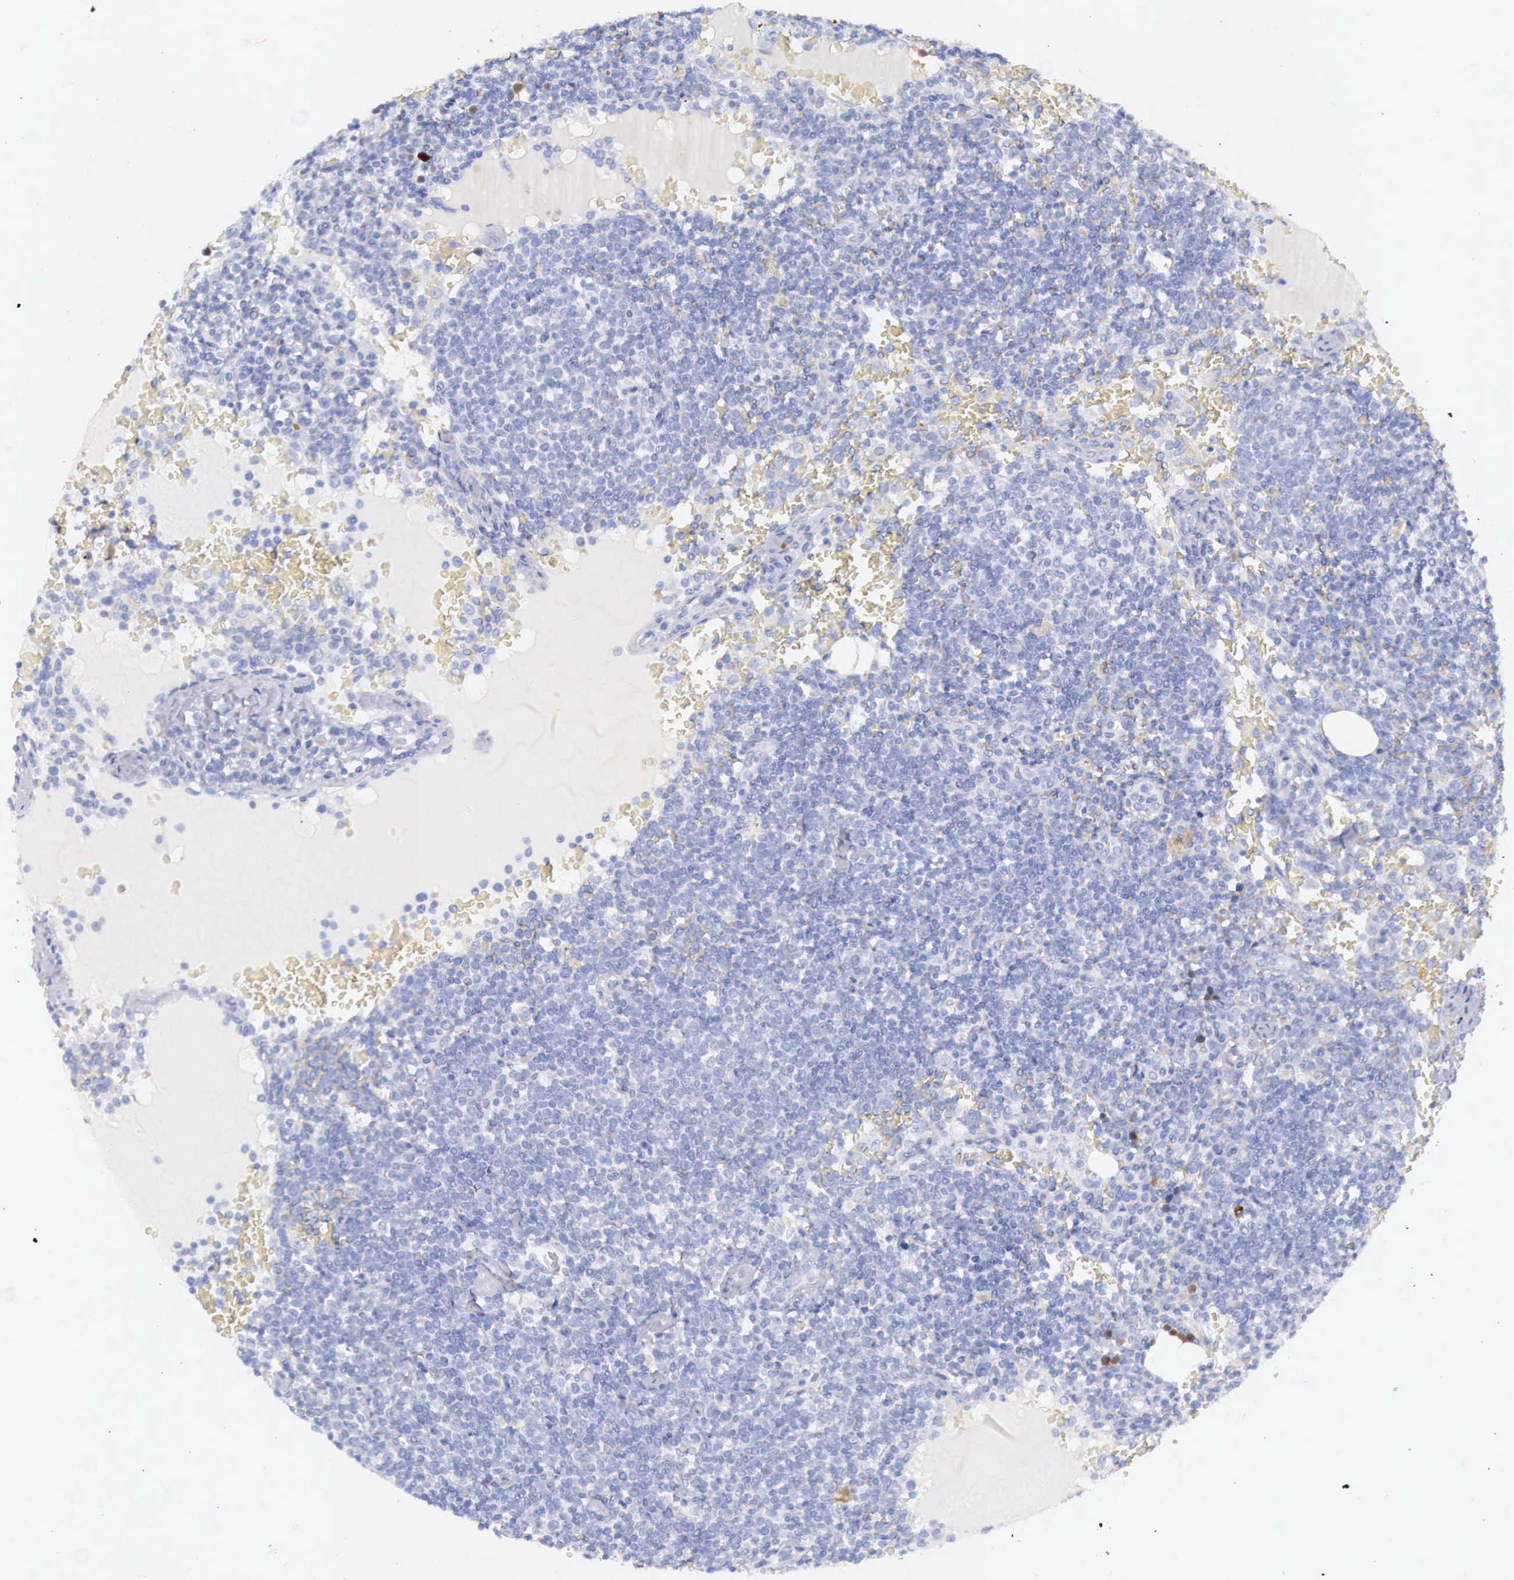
{"staining": {"intensity": "negative", "quantity": "none", "location": "none"}, "tissue": "lymphoma", "cell_type": "Tumor cells", "image_type": "cancer", "snomed": [{"axis": "morphology", "description": "Malignant lymphoma, non-Hodgkin's type, High grade"}, {"axis": "topography", "description": "Lymph node"}], "caption": "High power microscopy micrograph of an immunohistochemistry (IHC) histopathology image of high-grade malignant lymphoma, non-Hodgkin's type, revealing no significant expression in tumor cells.", "gene": "ITIH6", "patient": {"sex": "female", "age": 76}}